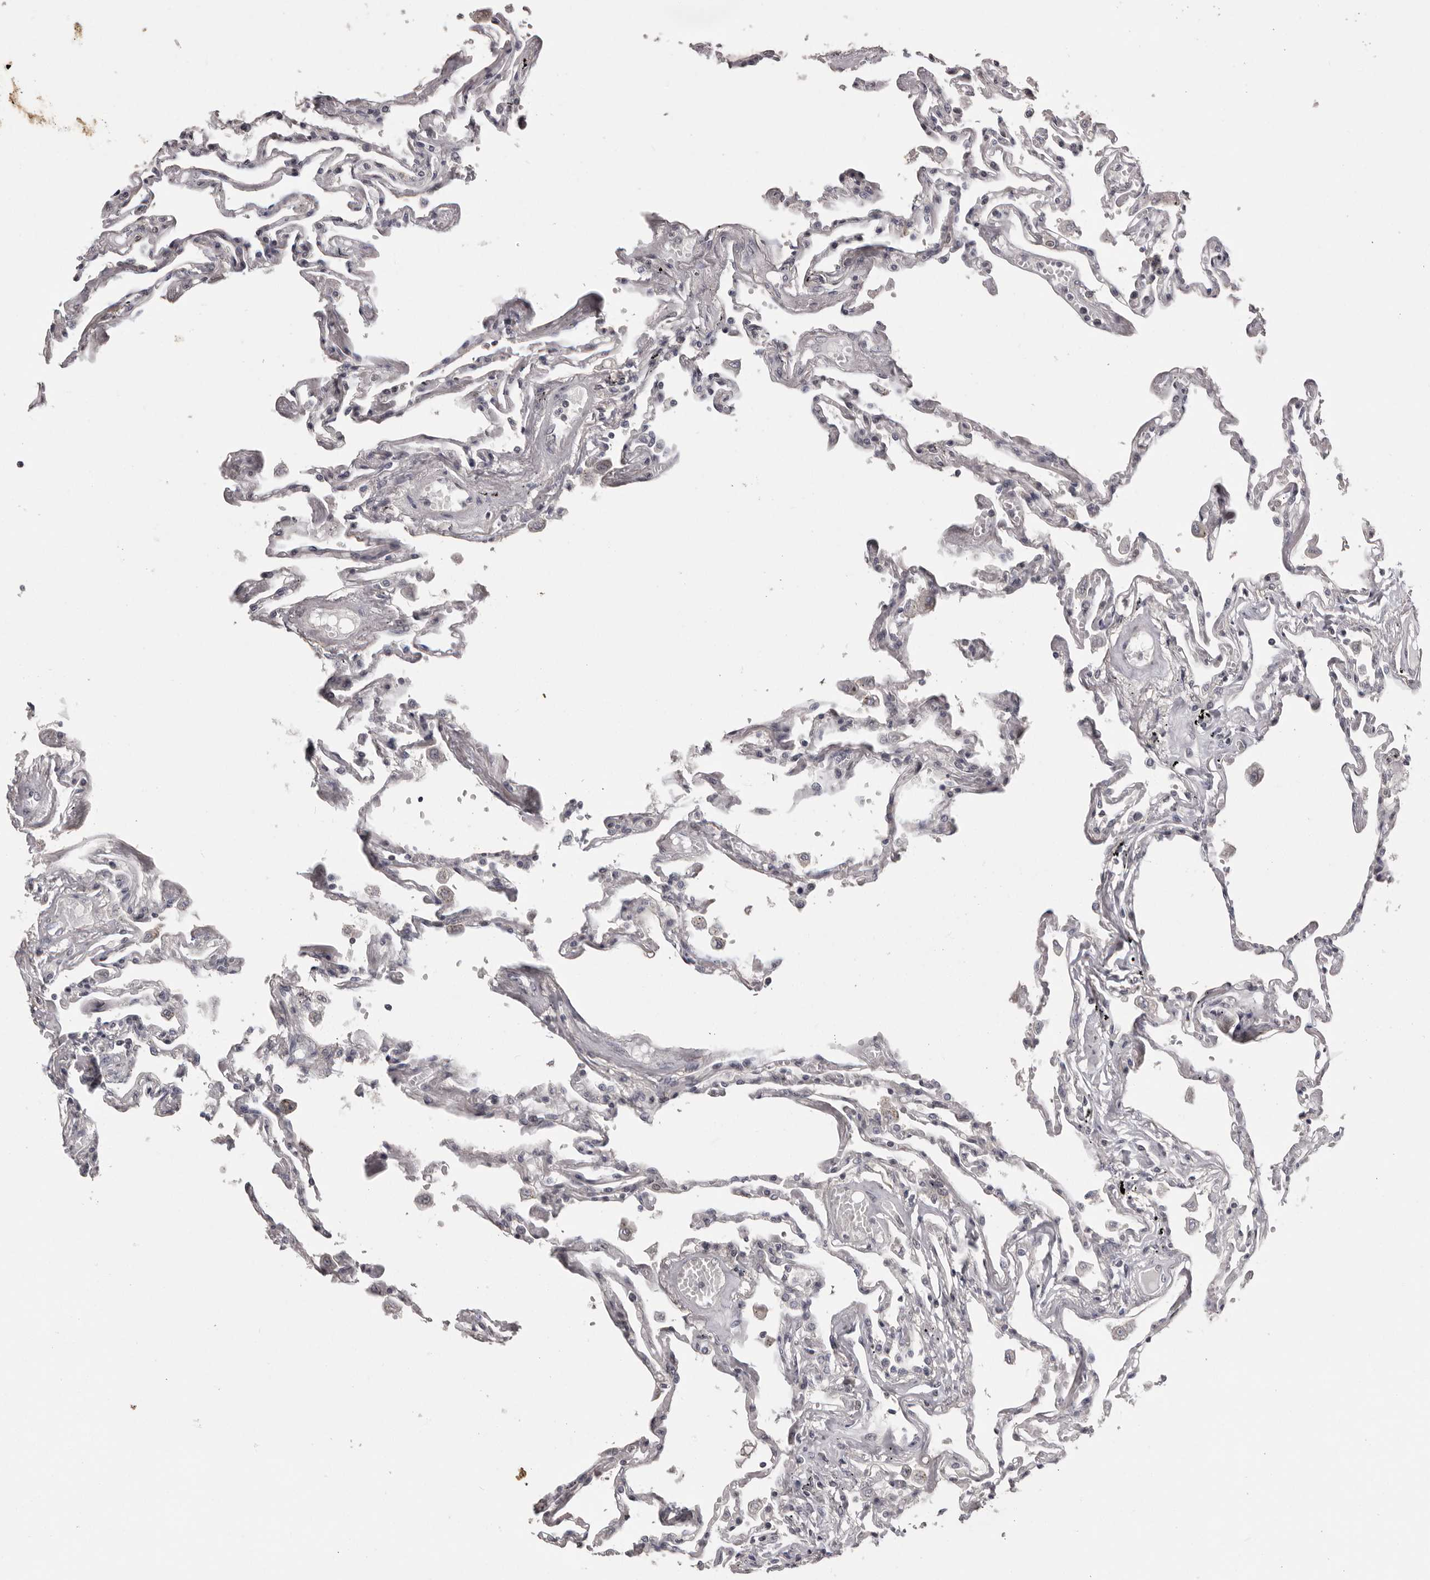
{"staining": {"intensity": "weak", "quantity": "25%-75%", "location": "nuclear"}, "tissue": "lung", "cell_type": "Alveolar cells", "image_type": "normal", "snomed": [{"axis": "morphology", "description": "Normal tissue, NOS"}, {"axis": "topography", "description": "Lung"}], "caption": "Immunohistochemistry histopathology image of benign human lung stained for a protein (brown), which exhibits low levels of weak nuclear expression in about 25%-75% of alveolar cells.", "gene": "SRCAP", "patient": {"sex": "female", "age": 67}}